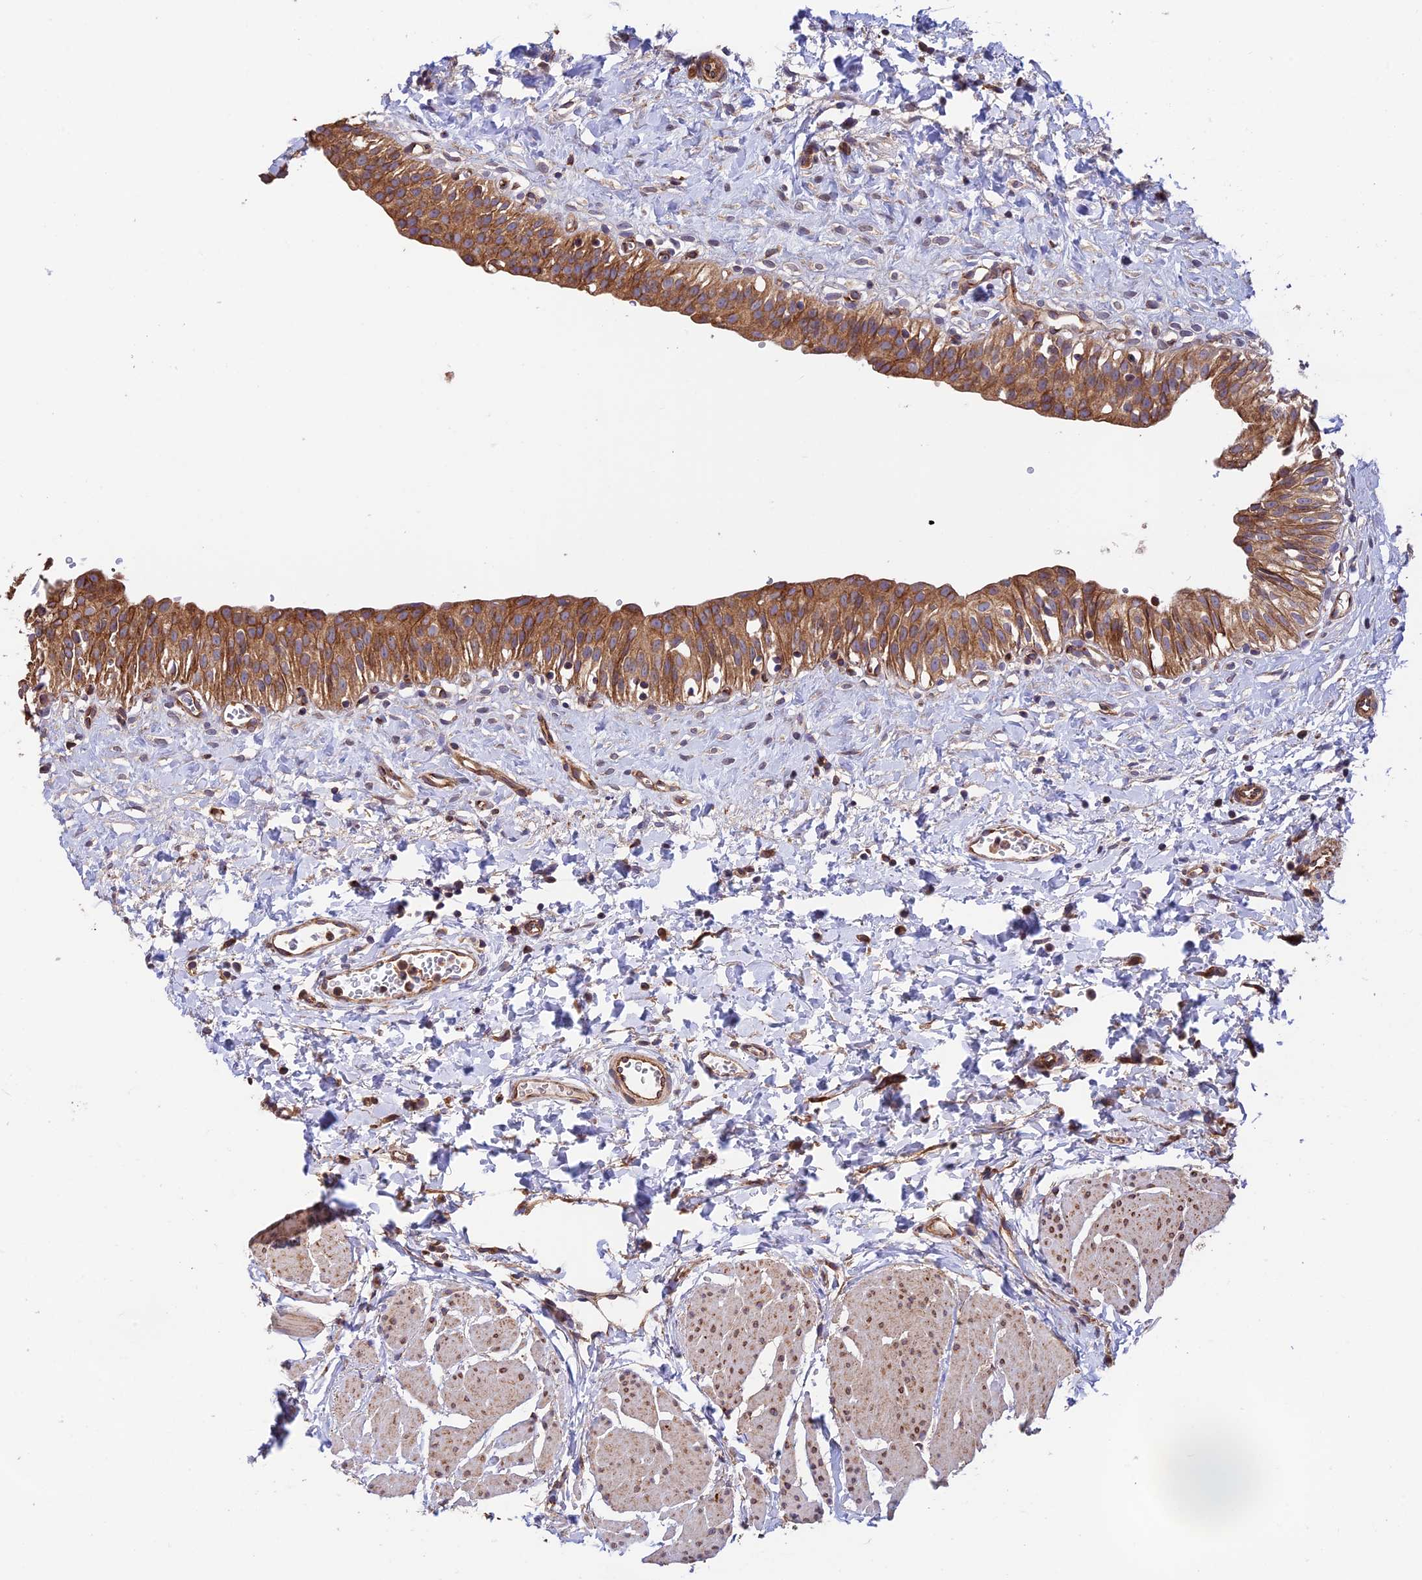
{"staining": {"intensity": "moderate", "quantity": ">75%", "location": "cytoplasmic/membranous"}, "tissue": "urinary bladder", "cell_type": "Urothelial cells", "image_type": "normal", "snomed": [{"axis": "morphology", "description": "Normal tissue, NOS"}, {"axis": "topography", "description": "Urinary bladder"}], "caption": "Immunohistochemical staining of normal human urinary bladder shows medium levels of moderate cytoplasmic/membranous staining in approximately >75% of urothelial cells. The staining is performed using DAB brown chromogen to label protein expression. The nuclei are counter-stained blue using hematoxylin.", "gene": "EMC3", "patient": {"sex": "male", "age": 51}}